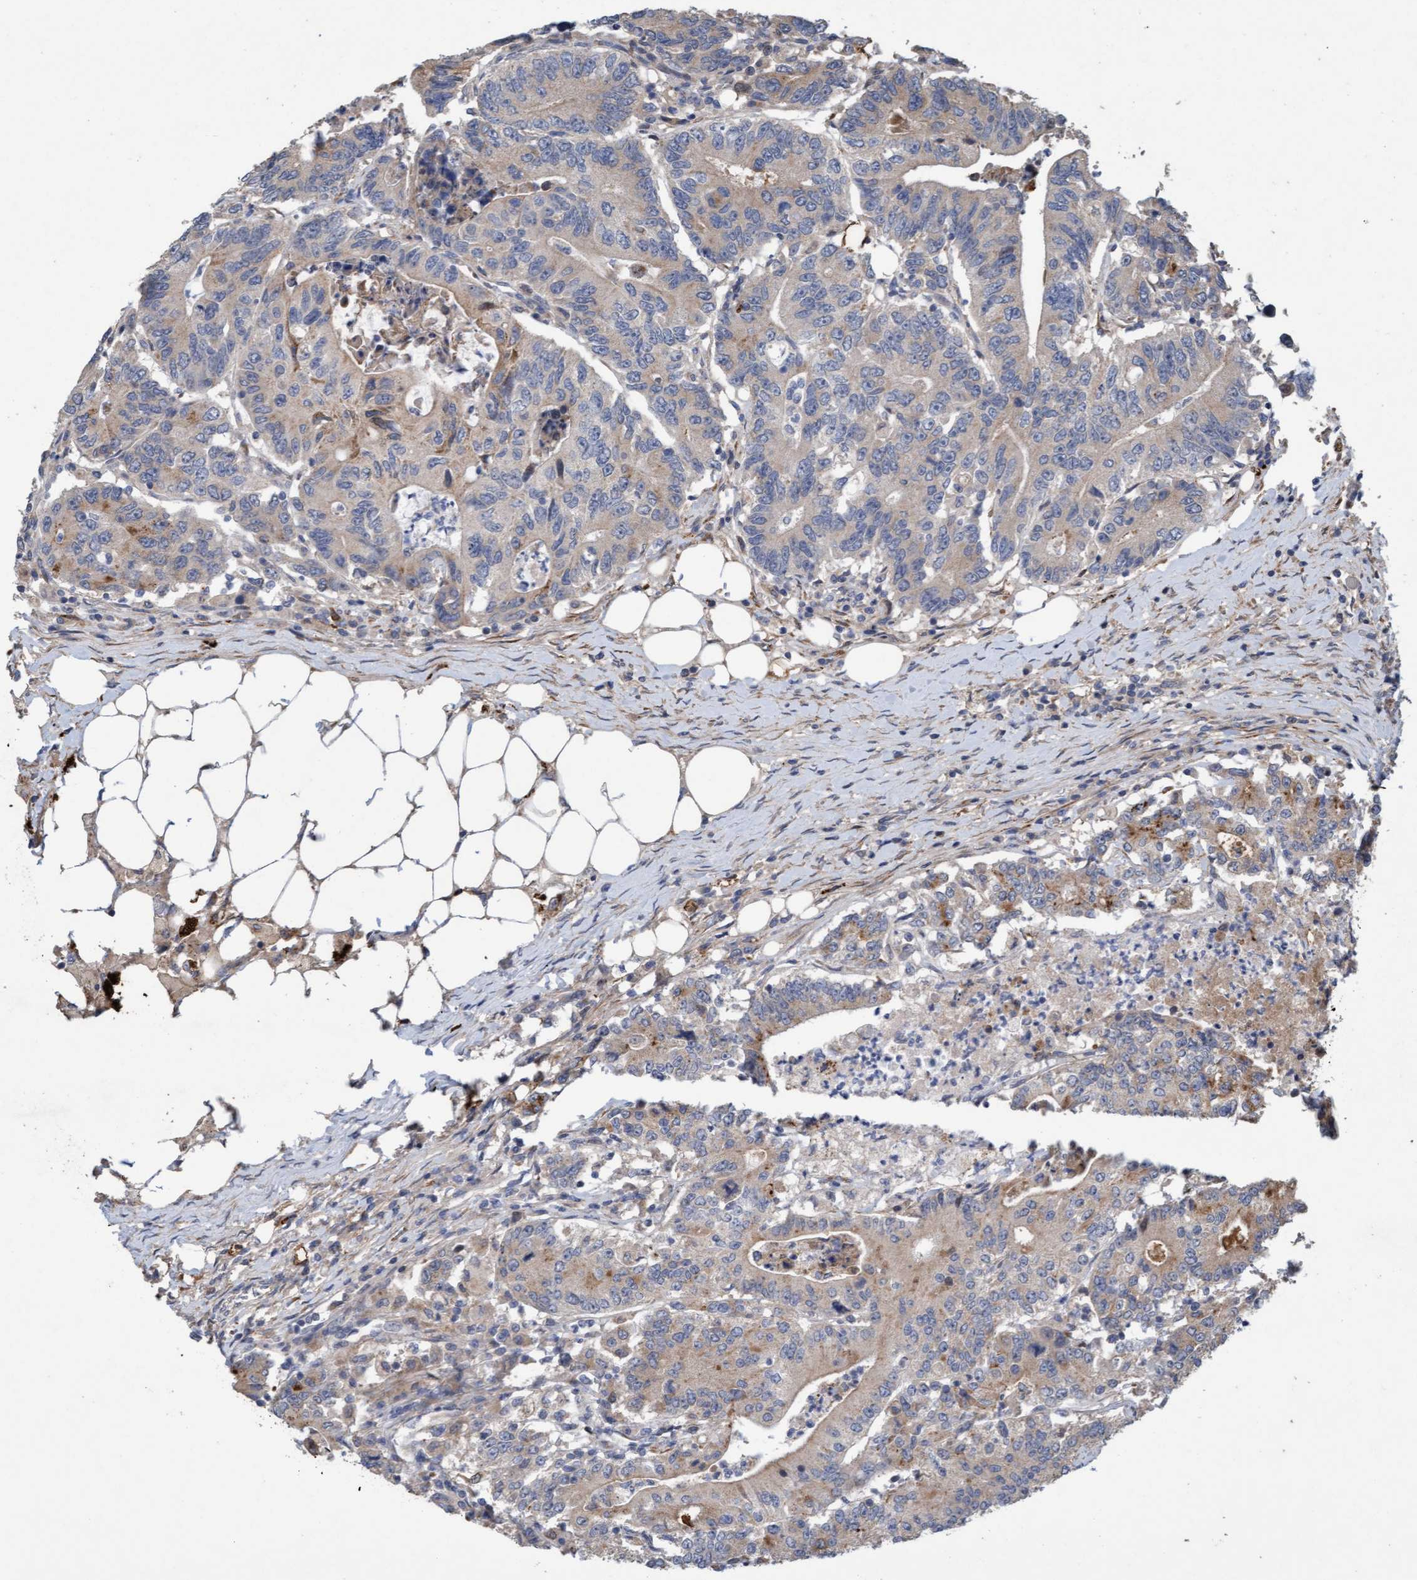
{"staining": {"intensity": "weak", "quantity": "<25%", "location": "cytoplasmic/membranous"}, "tissue": "colorectal cancer", "cell_type": "Tumor cells", "image_type": "cancer", "snomed": [{"axis": "morphology", "description": "Adenocarcinoma, NOS"}, {"axis": "topography", "description": "Colon"}], "caption": "A high-resolution micrograph shows IHC staining of colorectal cancer (adenocarcinoma), which exhibits no significant expression in tumor cells.", "gene": "DDHD2", "patient": {"sex": "female", "age": 77}}